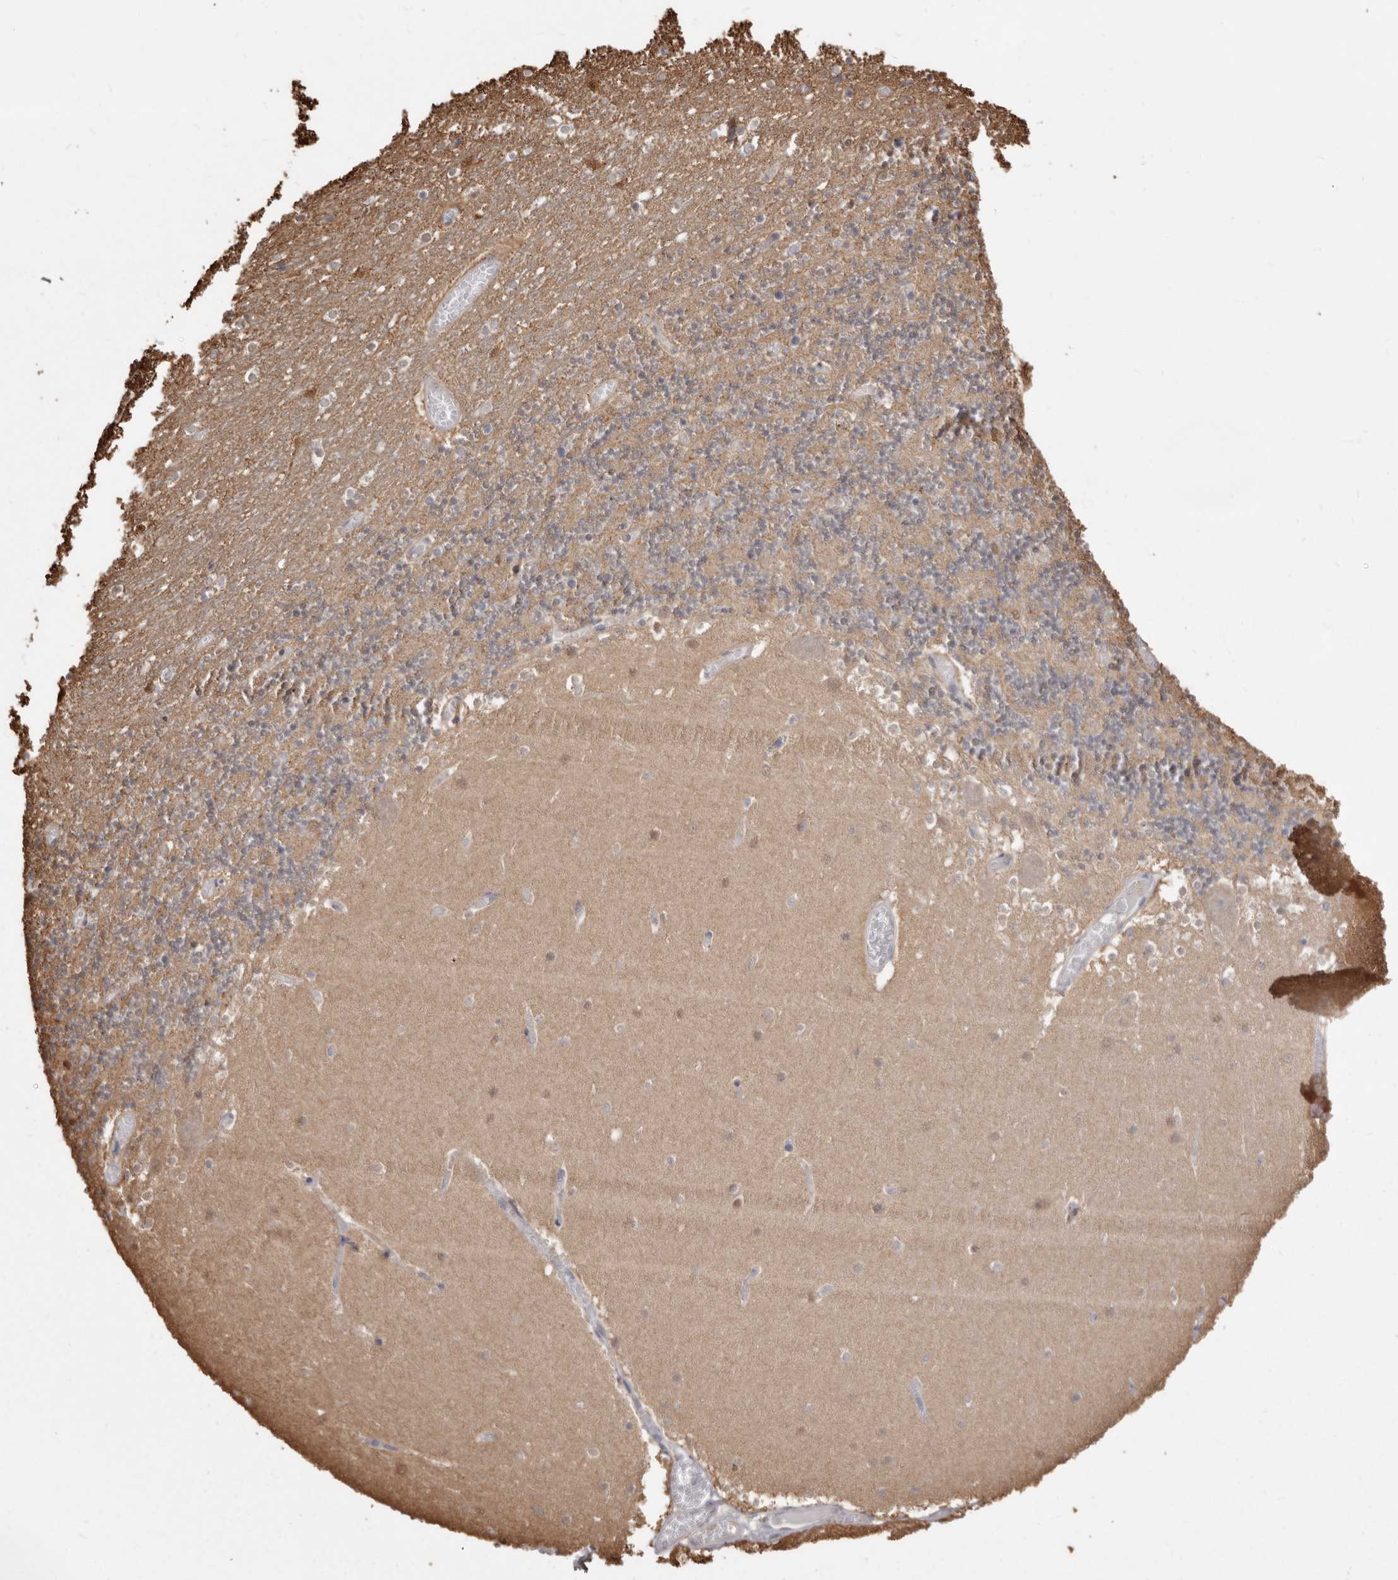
{"staining": {"intensity": "weak", "quantity": ">75%", "location": "cytoplasmic/membranous"}, "tissue": "cerebellum", "cell_type": "Cells in granular layer", "image_type": "normal", "snomed": [{"axis": "morphology", "description": "Normal tissue, NOS"}, {"axis": "topography", "description": "Cerebellum"}], "caption": "Weak cytoplasmic/membranous protein positivity is appreciated in about >75% of cells in granular layer in cerebellum. The staining was performed using DAB to visualize the protein expression in brown, while the nuclei were stained in blue with hematoxylin (Magnification: 20x).", "gene": "PKM", "patient": {"sex": "female", "age": 28}}